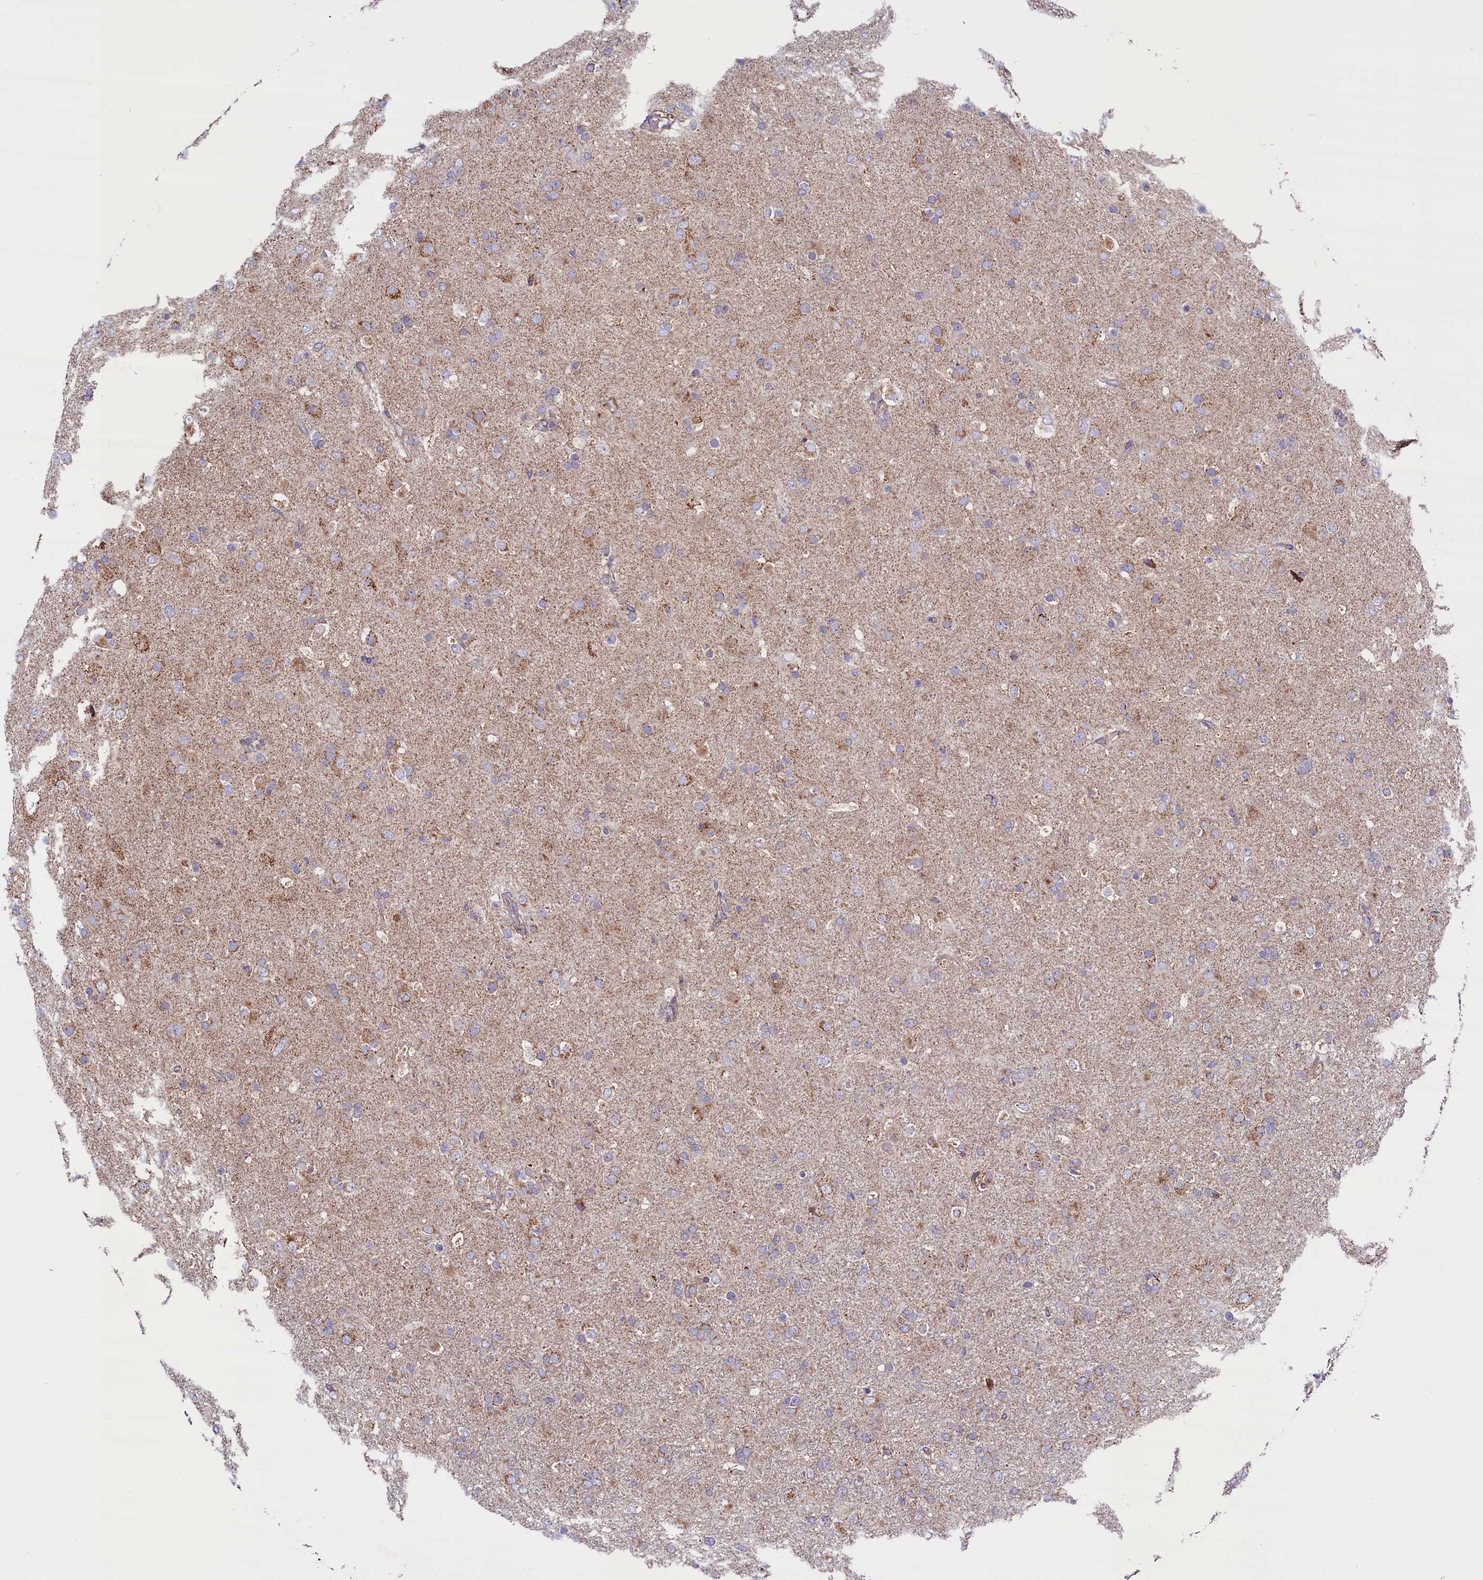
{"staining": {"intensity": "weak", "quantity": "<25%", "location": "cytoplasmic/membranous"}, "tissue": "glioma", "cell_type": "Tumor cells", "image_type": "cancer", "snomed": [{"axis": "morphology", "description": "Glioma, malignant, Low grade"}, {"axis": "topography", "description": "Brain"}], "caption": "Immunohistochemical staining of human low-grade glioma (malignant) displays no significant positivity in tumor cells.", "gene": "ZSWIM1", "patient": {"sex": "male", "age": 65}}